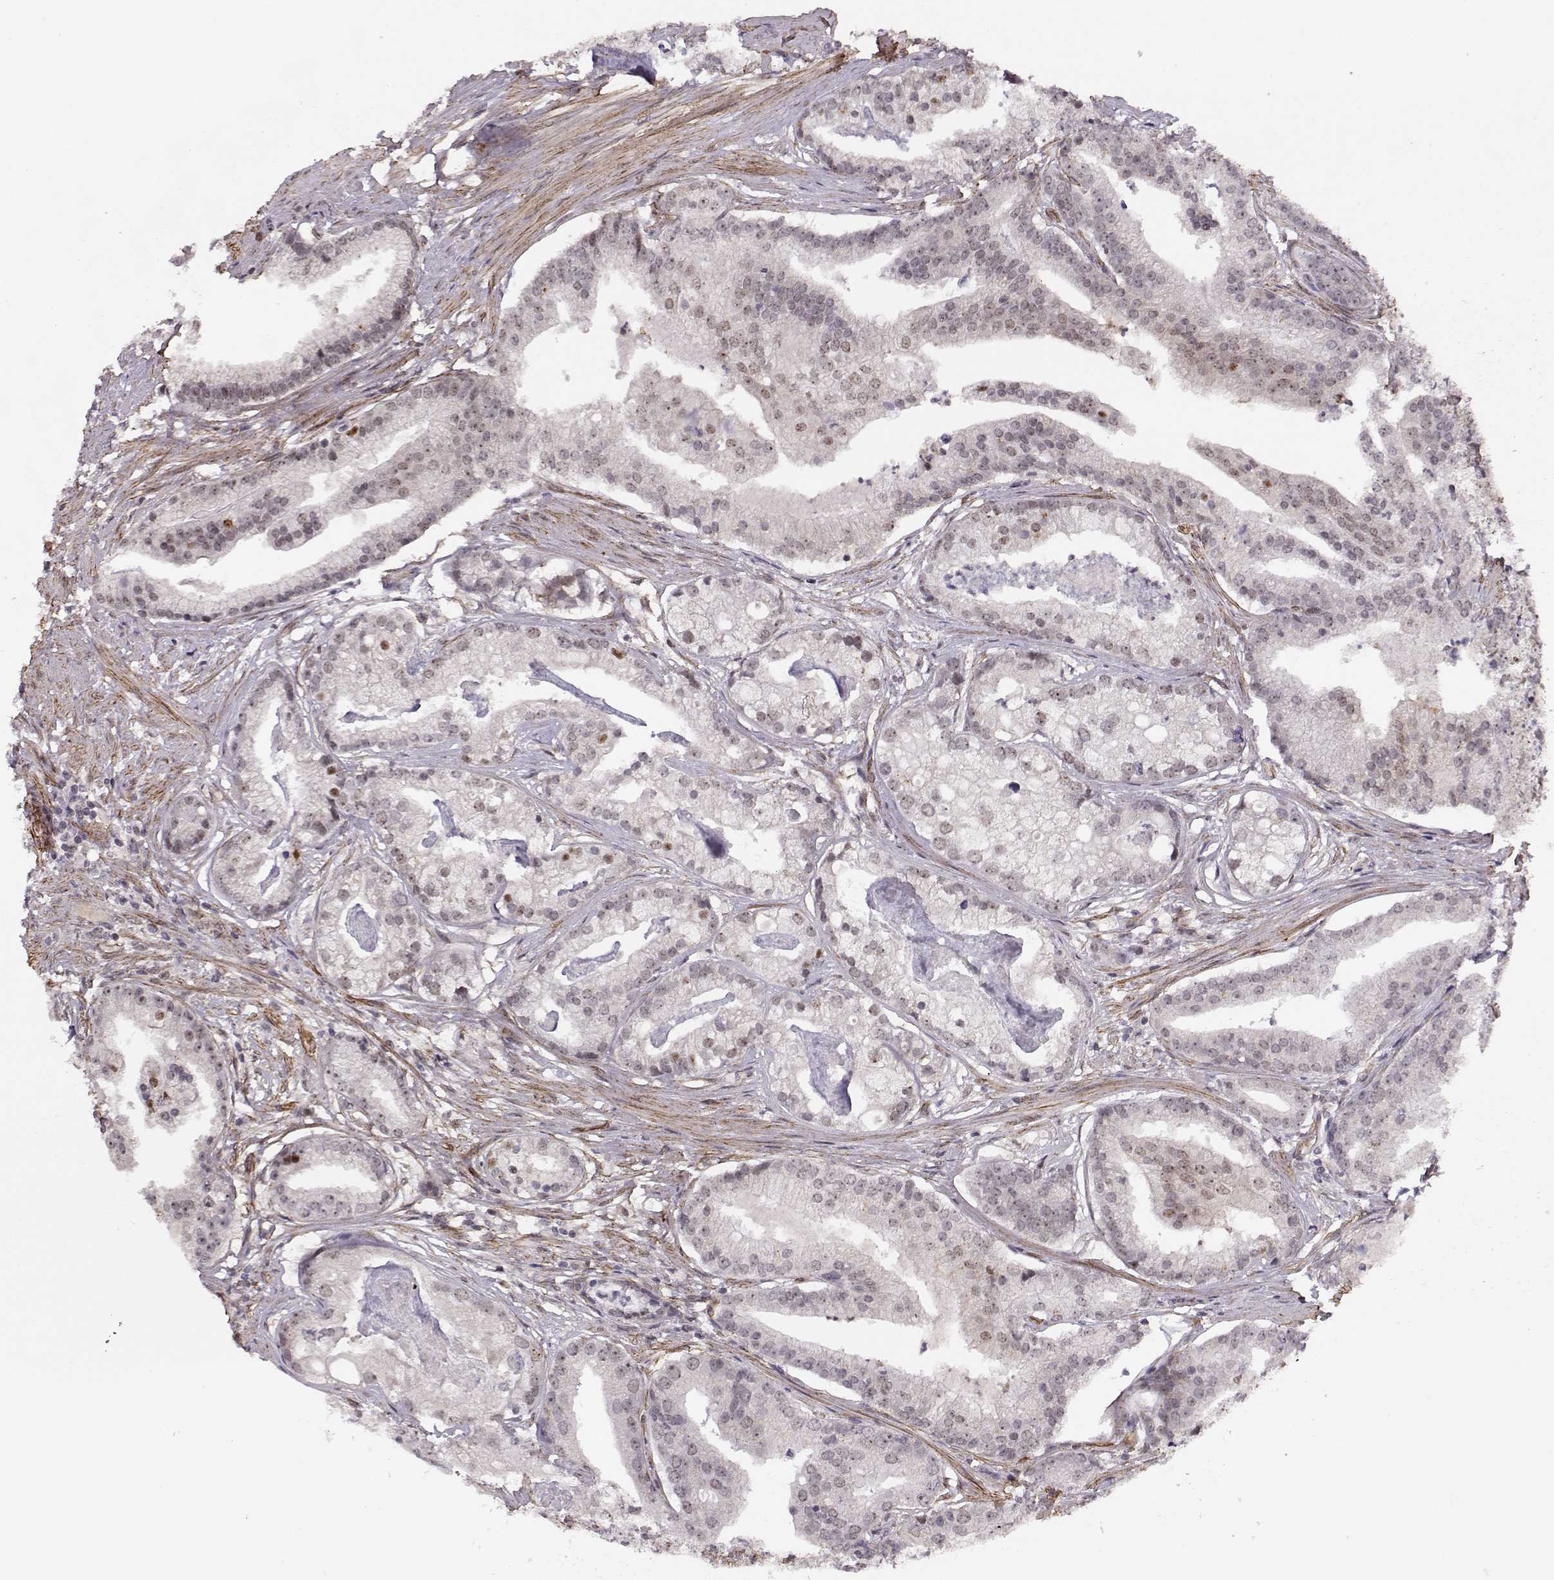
{"staining": {"intensity": "moderate", "quantity": "<25%", "location": "nuclear"}, "tissue": "prostate cancer", "cell_type": "Tumor cells", "image_type": "cancer", "snomed": [{"axis": "morphology", "description": "Adenocarcinoma, NOS"}, {"axis": "topography", "description": "Prostate and seminal vesicle, NOS"}, {"axis": "topography", "description": "Prostate"}], "caption": "Immunohistochemical staining of prostate cancer (adenocarcinoma) reveals moderate nuclear protein positivity in about <25% of tumor cells. (DAB (3,3'-diaminobenzidine) IHC, brown staining for protein, blue staining for nuclei).", "gene": "CIR1", "patient": {"sex": "male", "age": 44}}